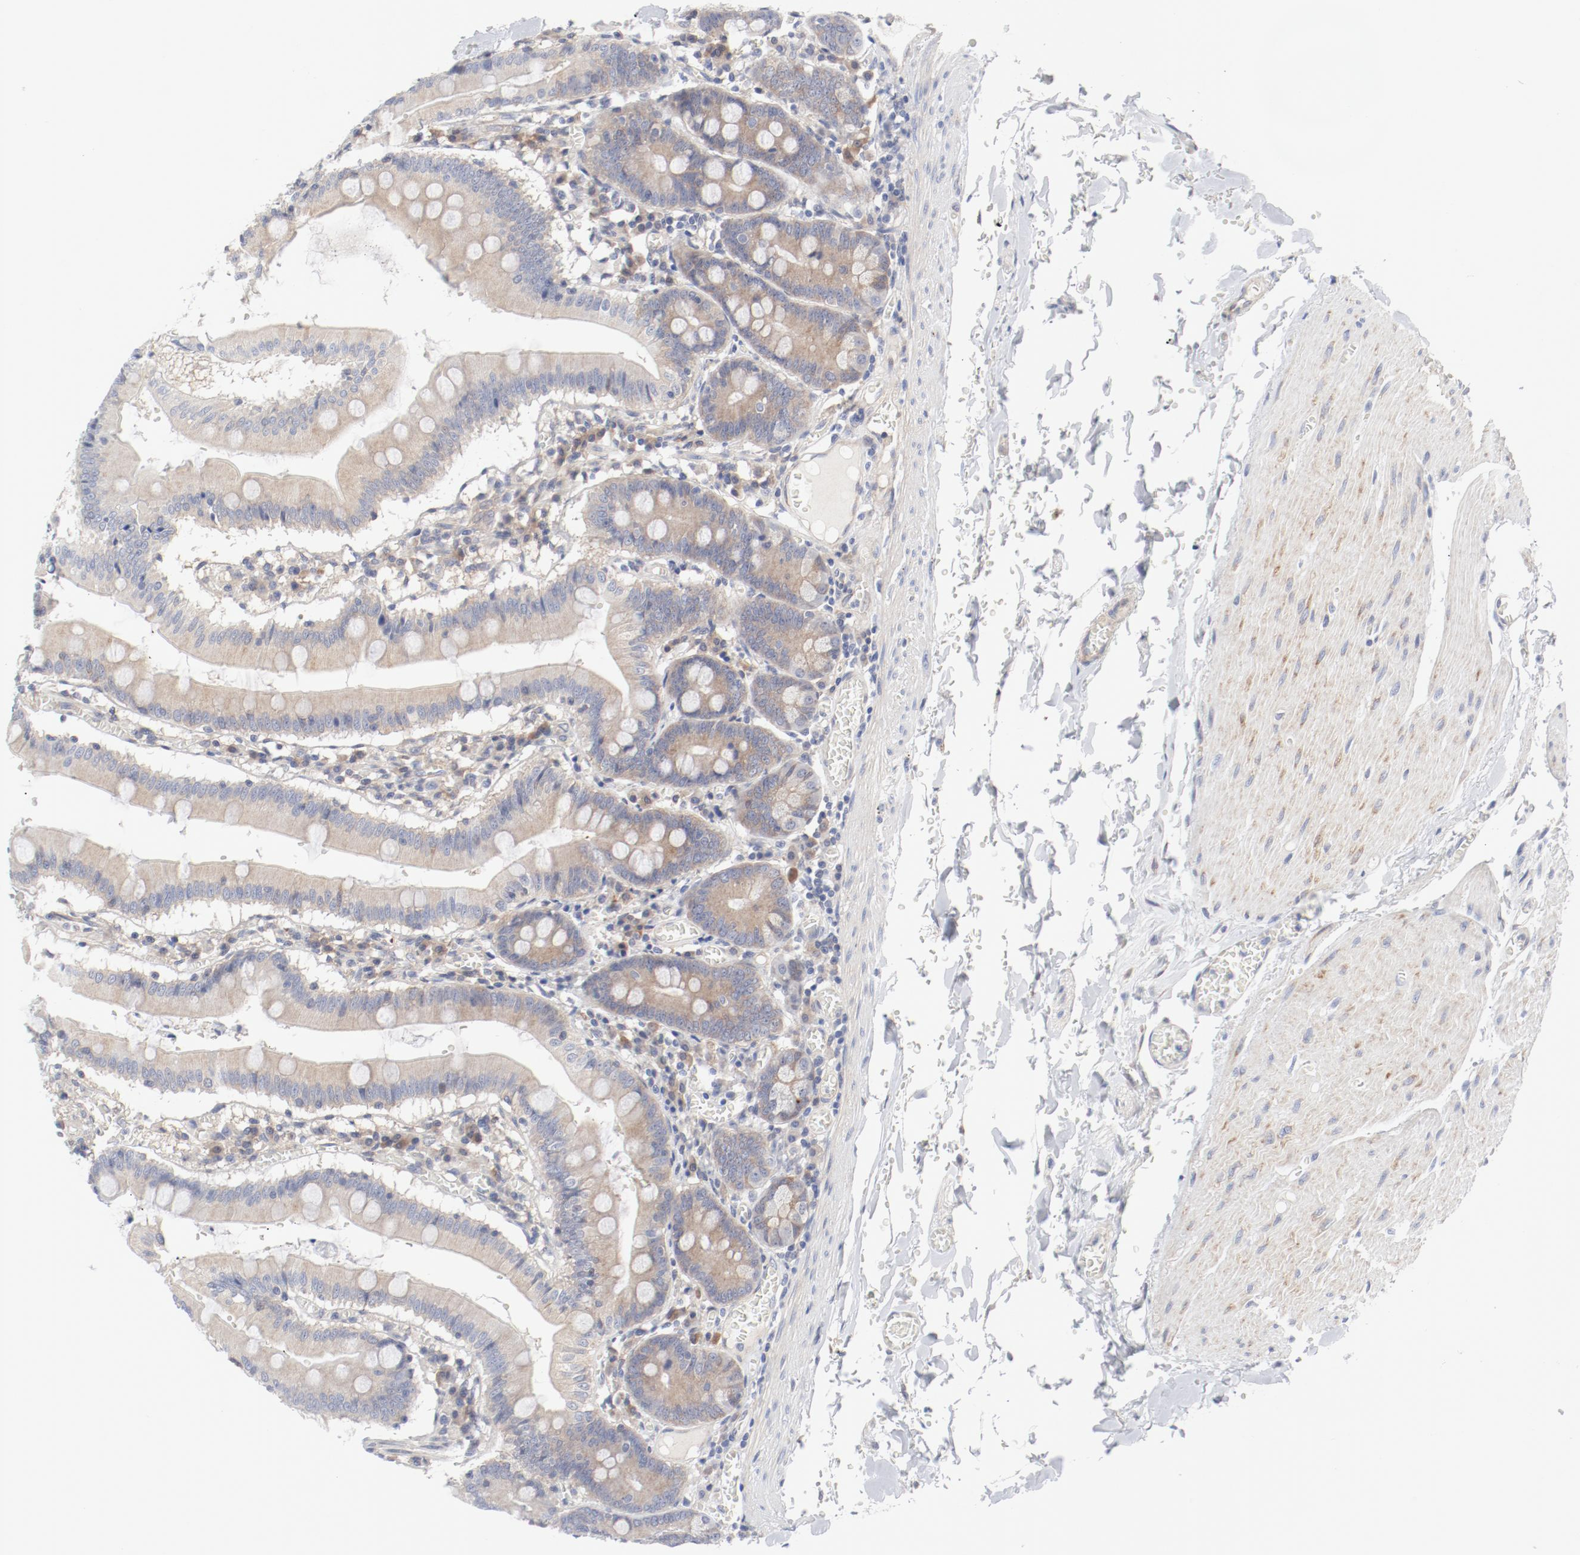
{"staining": {"intensity": "weak", "quantity": ">75%", "location": "cytoplasmic/membranous"}, "tissue": "small intestine", "cell_type": "Glandular cells", "image_type": "normal", "snomed": [{"axis": "morphology", "description": "Normal tissue, NOS"}, {"axis": "topography", "description": "Small intestine"}], "caption": "A brown stain highlights weak cytoplasmic/membranous positivity of a protein in glandular cells of benign small intestine.", "gene": "BAD", "patient": {"sex": "male", "age": 71}}